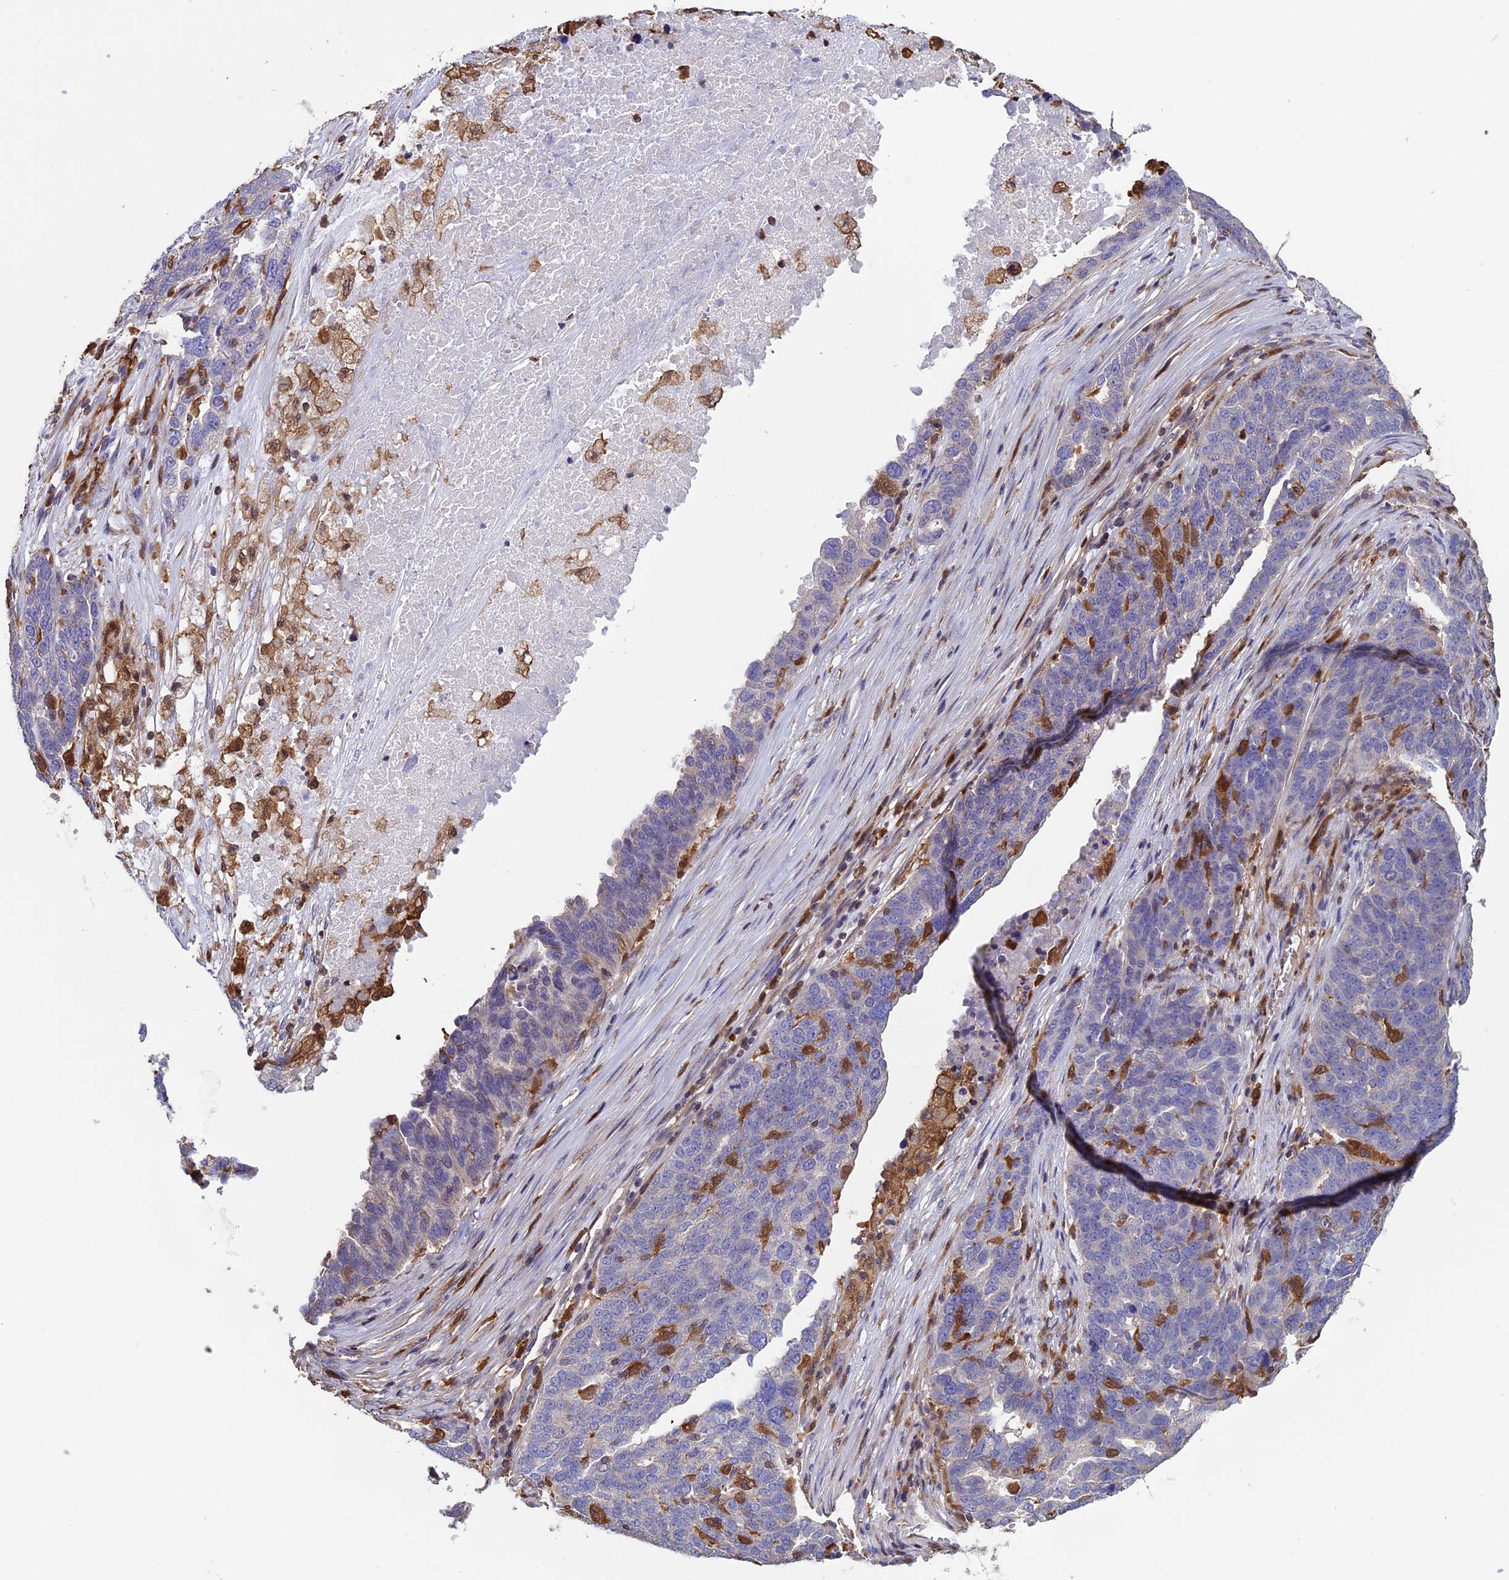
{"staining": {"intensity": "negative", "quantity": "none", "location": "none"}, "tissue": "ovarian cancer", "cell_type": "Tumor cells", "image_type": "cancer", "snomed": [{"axis": "morphology", "description": "Cystadenocarcinoma, serous, NOS"}, {"axis": "topography", "description": "Ovary"}], "caption": "Protein analysis of ovarian cancer (serous cystadenocarcinoma) exhibits no significant staining in tumor cells.", "gene": "ARHGAP18", "patient": {"sex": "female", "age": 59}}